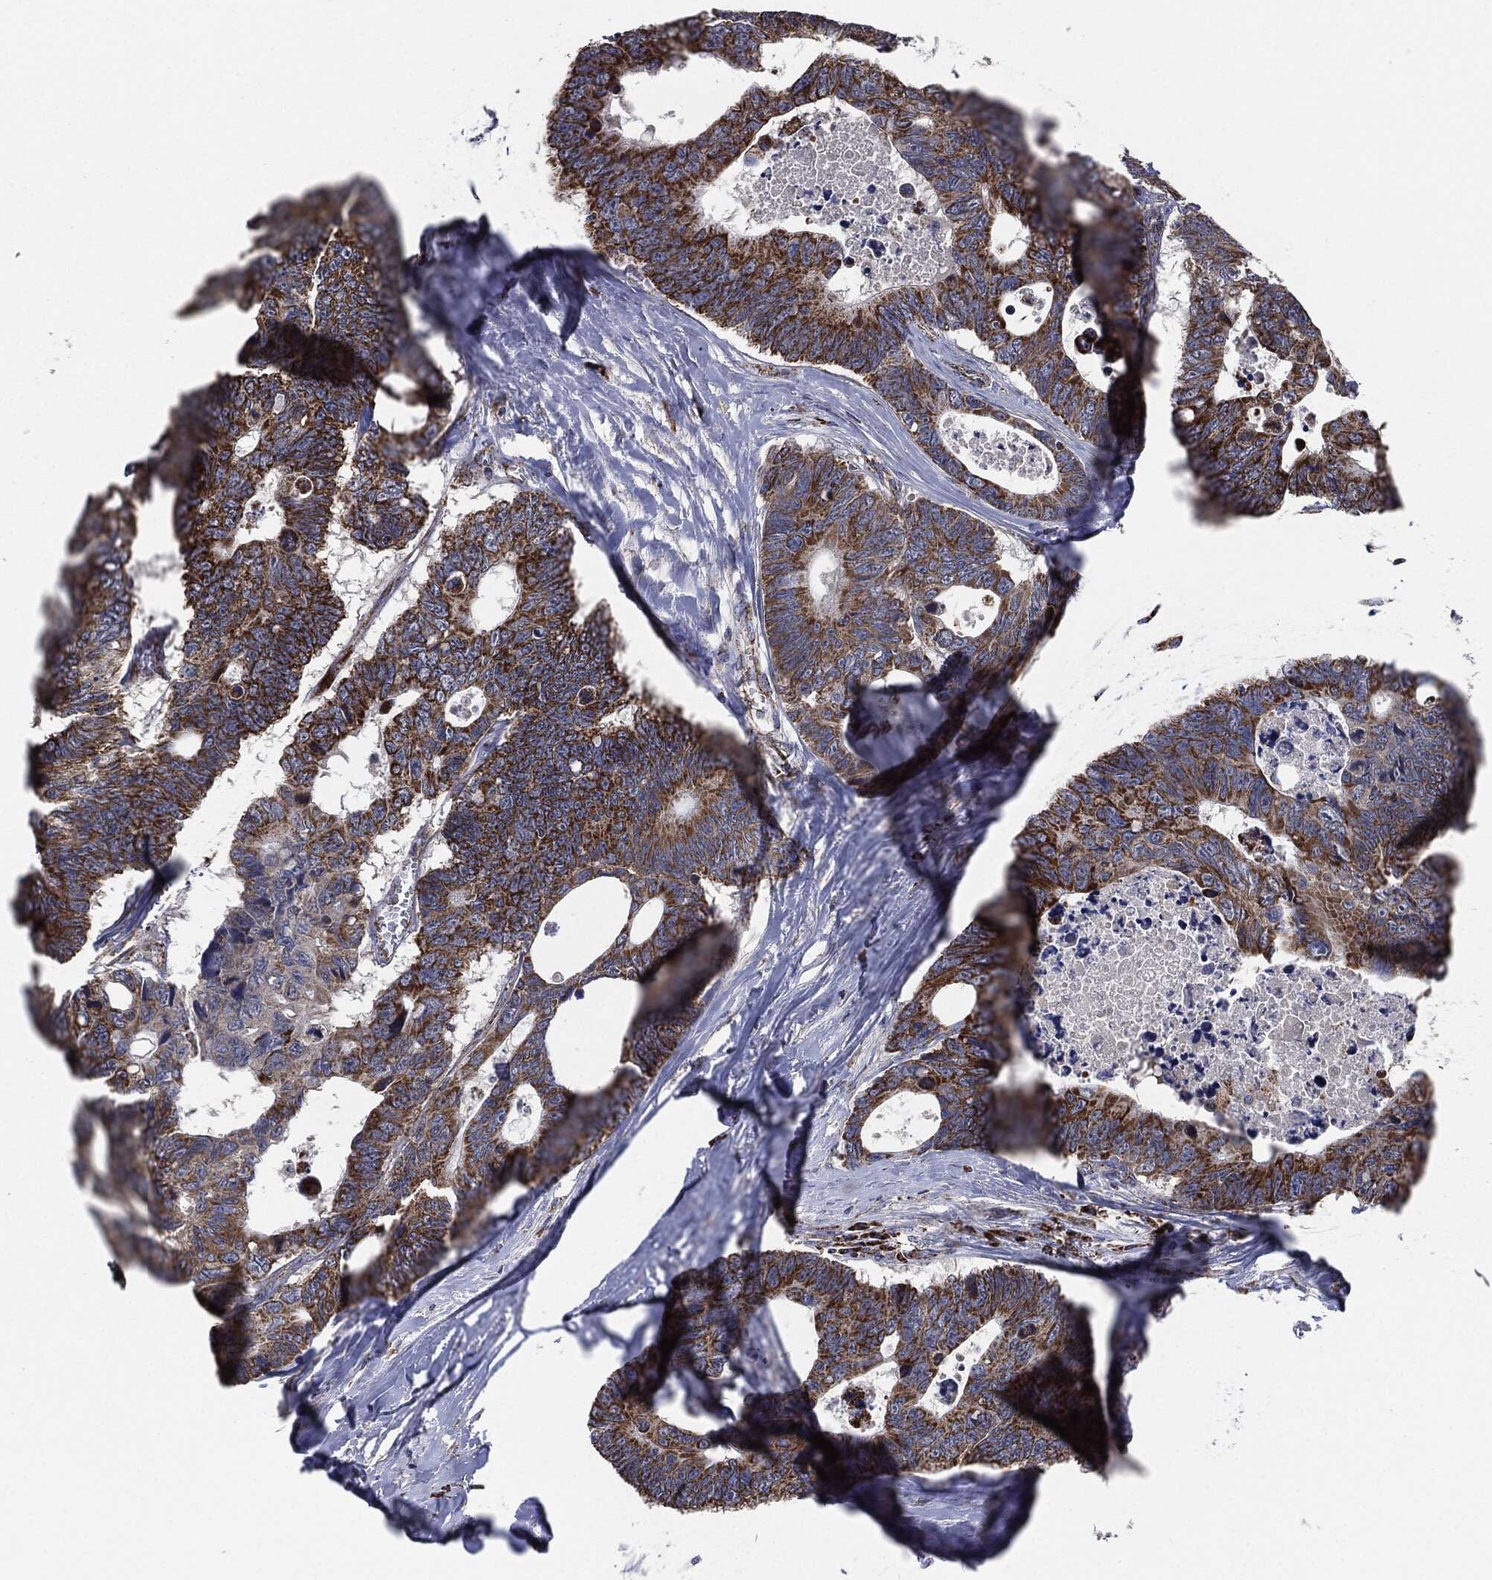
{"staining": {"intensity": "strong", "quantity": "25%-75%", "location": "cytoplasmic/membranous"}, "tissue": "colorectal cancer", "cell_type": "Tumor cells", "image_type": "cancer", "snomed": [{"axis": "morphology", "description": "Adenocarcinoma, NOS"}, {"axis": "topography", "description": "Colon"}], "caption": "Colorectal cancer stained for a protein (brown) shows strong cytoplasmic/membranous positive positivity in approximately 25%-75% of tumor cells.", "gene": "NDUFV2", "patient": {"sex": "female", "age": 77}}